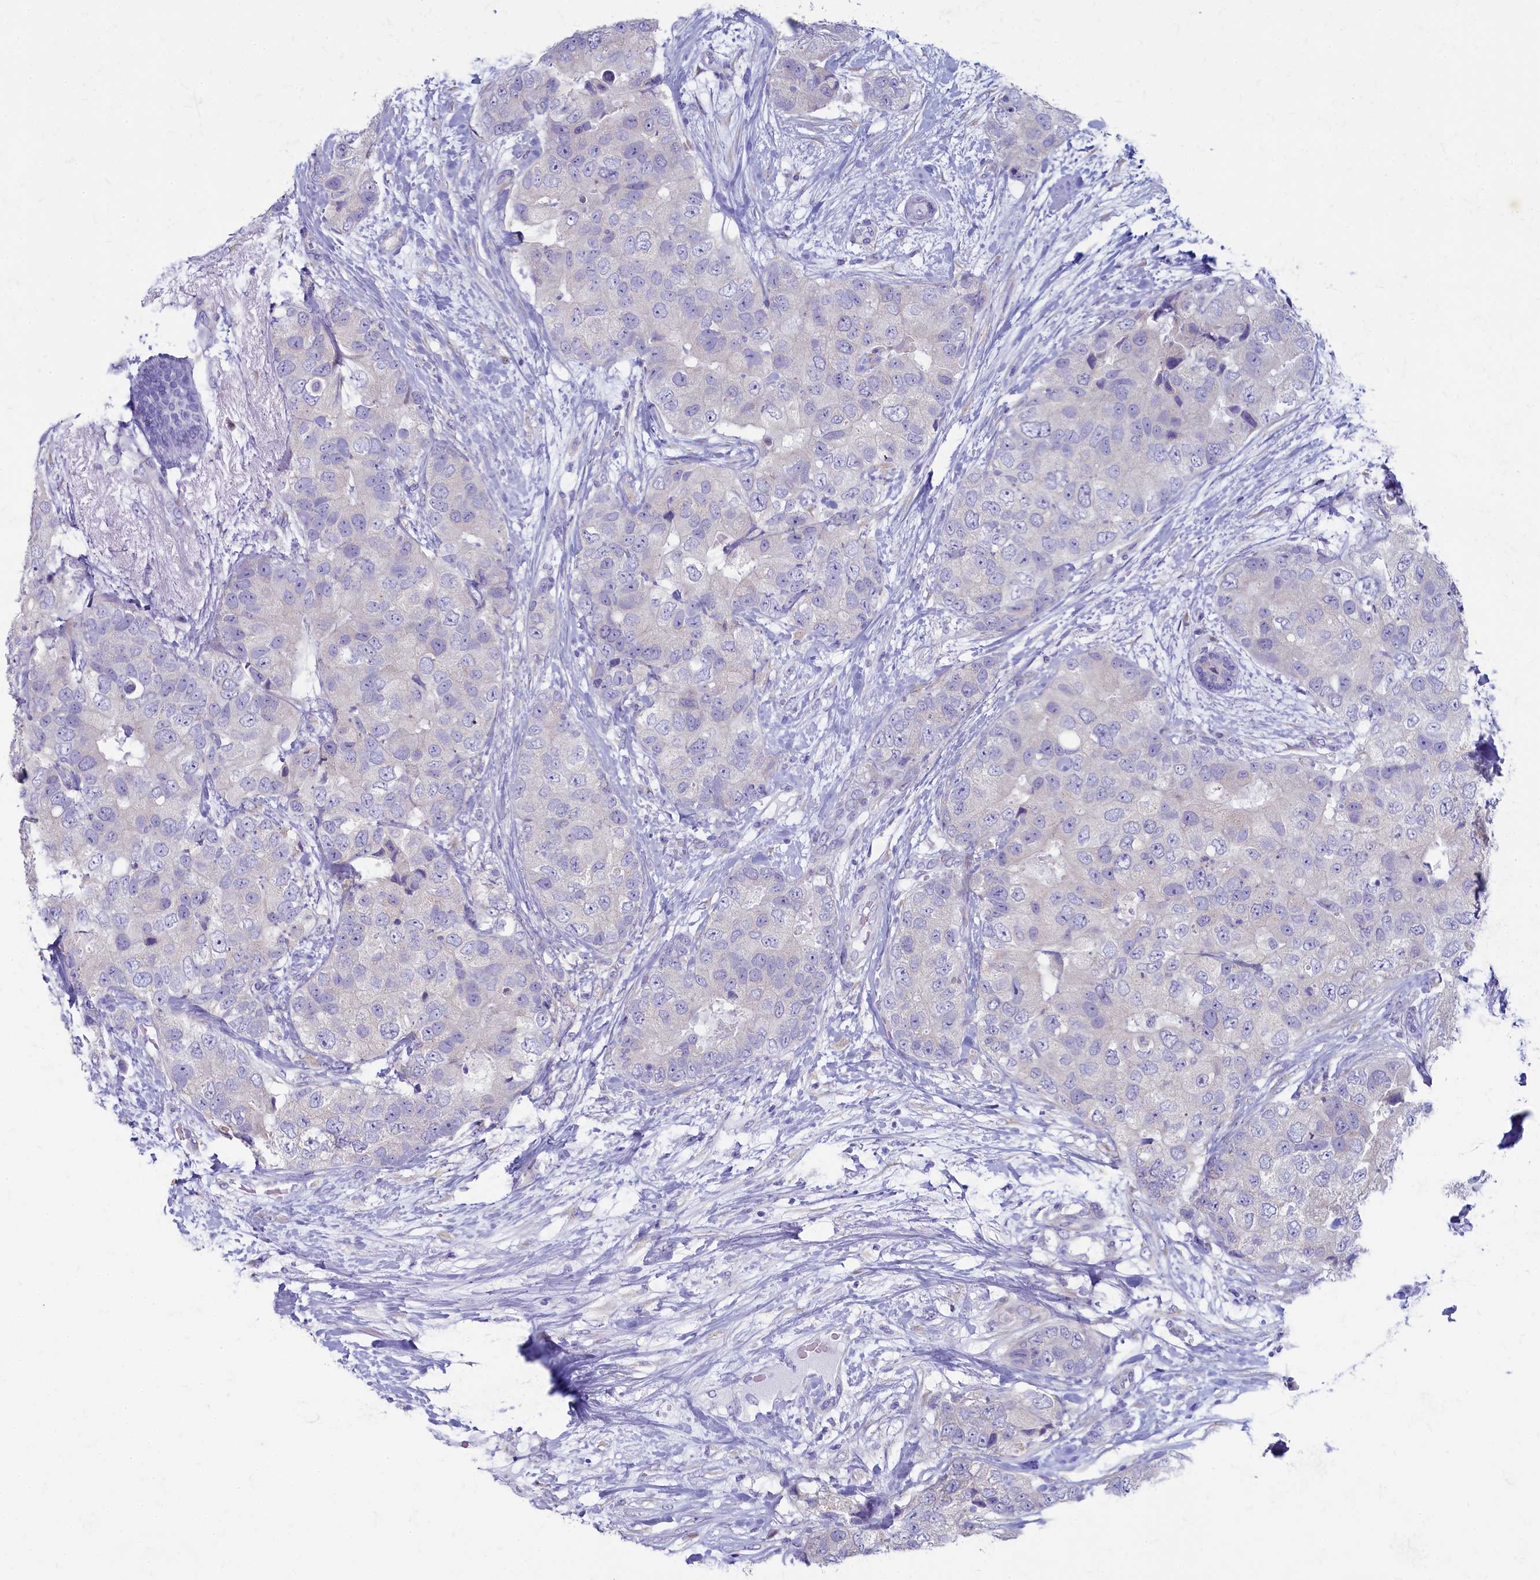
{"staining": {"intensity": "negative", "quantity": "none", "location": "none"}, "tissue": "breast cancer", "cell_type": "Tumor cells", "image_type": "cancer", "snomed": [{"axis": "morphology", "description": "Duct carcinoma"}, {"axis": "topography", "description": "Breast"}], "caption": "Human breast cancer stained for a protein using immunohistochemistry (IHC) shows no positivity in tumor cells.", "gene": "SKA3", "patient": {"sex": "female", "age": 62}}